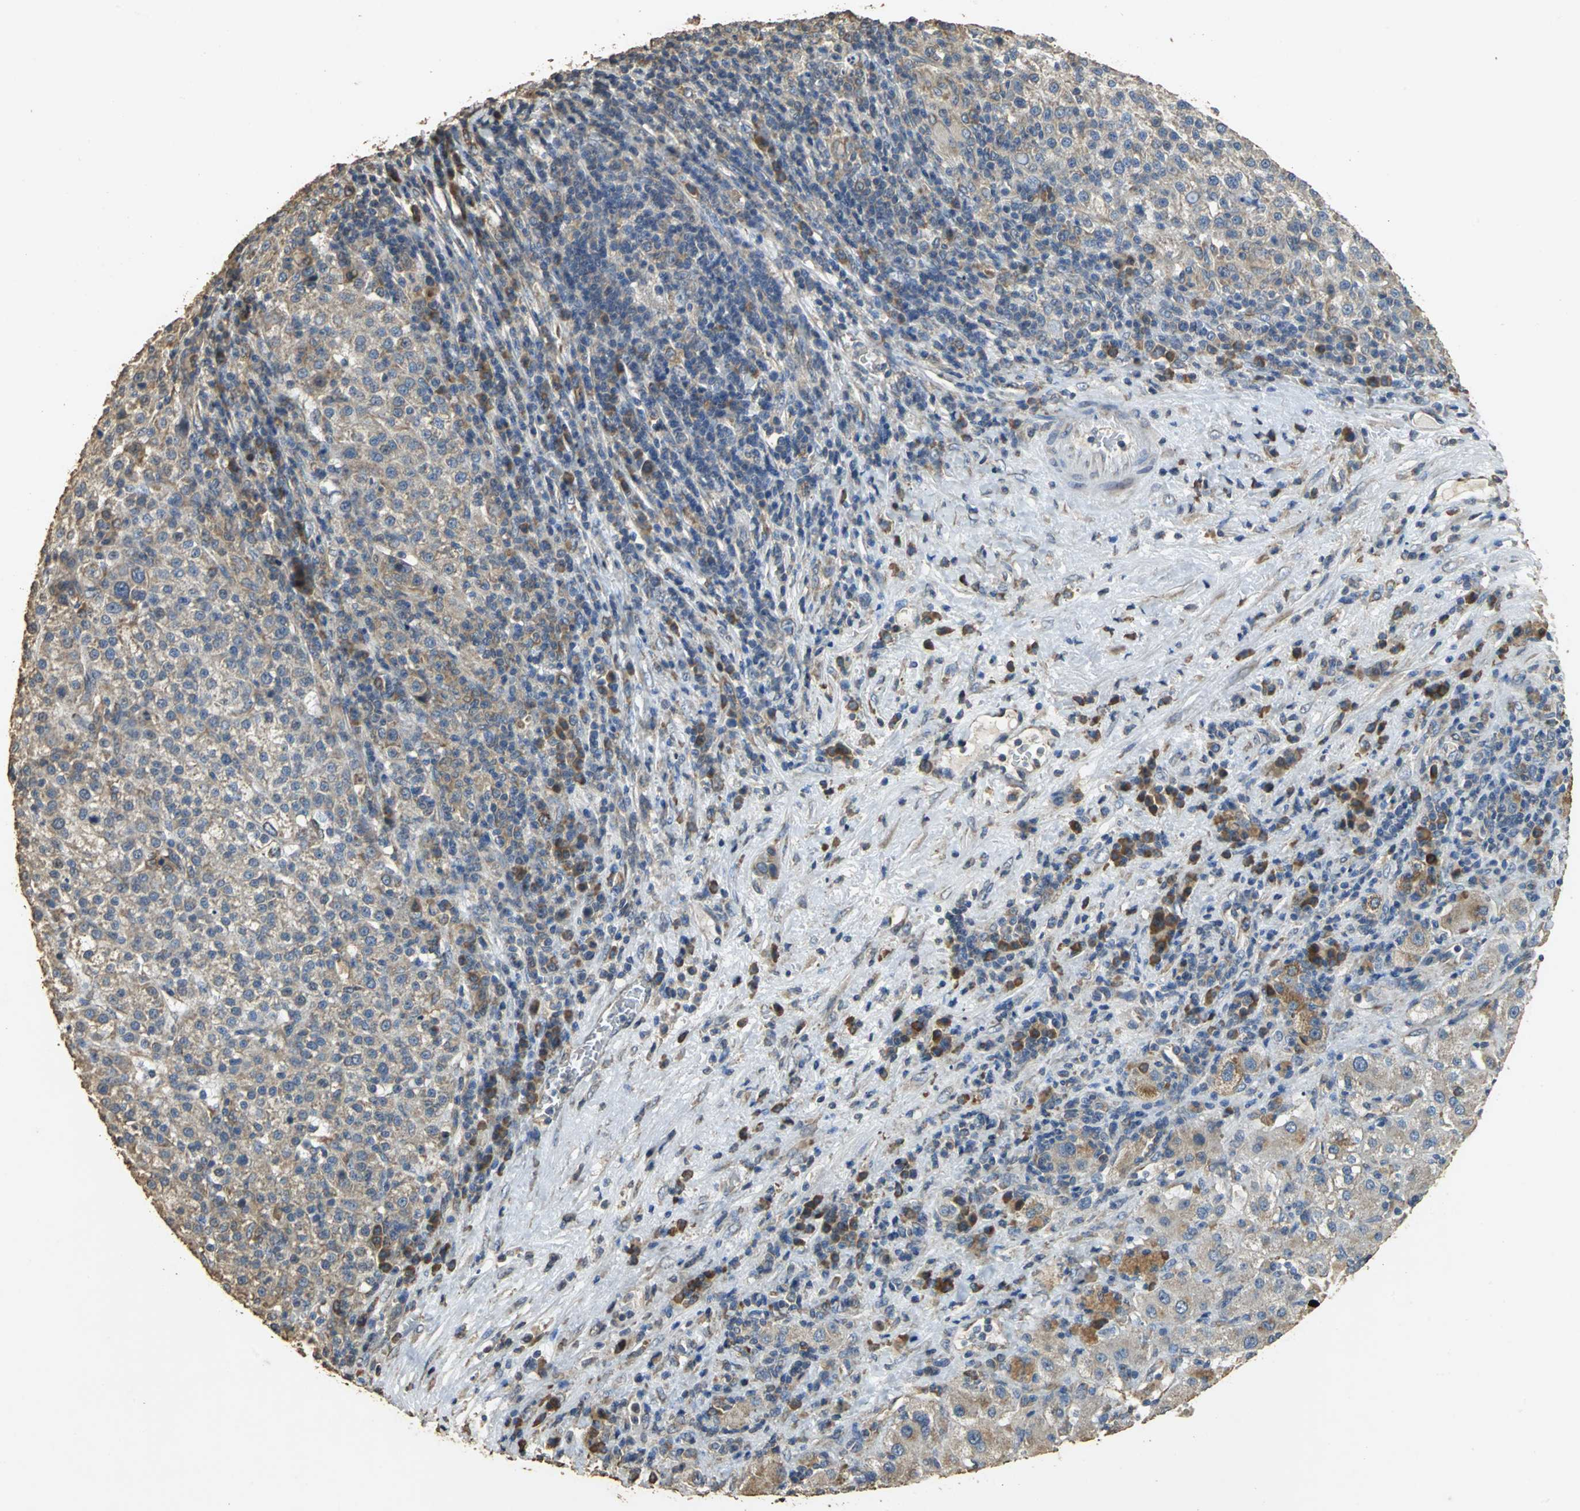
{"staining": {"intensity": "weak", "quantity": ">75%", "location": "cytoplasmic/membranous"}, "tissue": "liver cancer", "cell_type": "Tumor cells", "image_type": "cancer", "snomed": [{"axis": "morphology", "description": "Carcinoma, Hepatocellular, NOS"}, {"axis": "topography", "description": "Liver"}], "caption": "There is low levels of weak cytoplasmic/membranous expression in tumor cells of liver hepatocellular carcinoma, as demonstrated by immunohistochemical staining (brown color).", "gene": "ACSL4", "patient": {"sex": "female", "age": 58}}